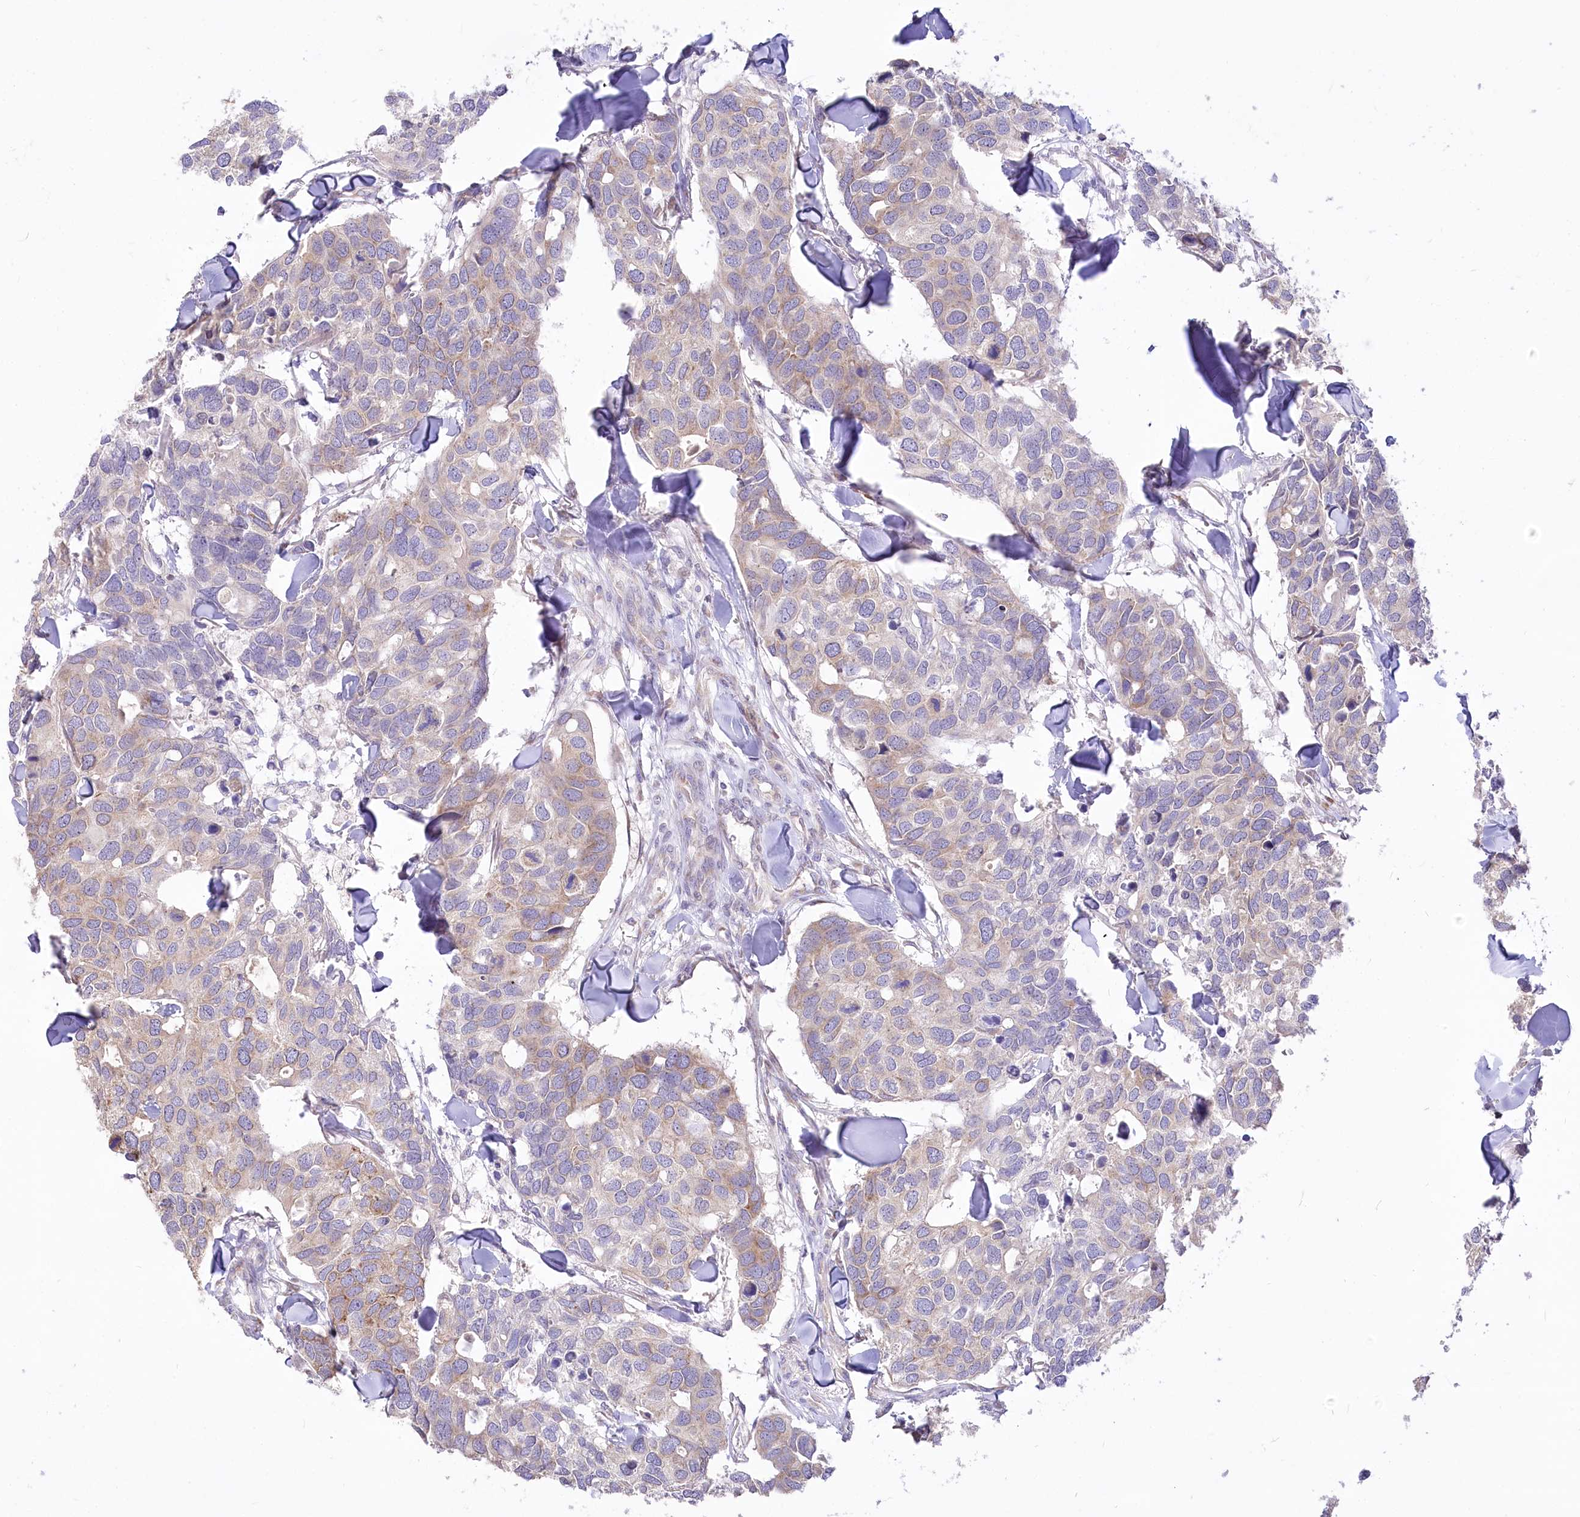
{"staining": {"intensity": "weak", "quantity": "25%-75%", "location": "cytoplasmic/membranous"}, "tissue": "breast cancer", "cell_type": "Tumor cells", "image_type": "cancer", "snomed": [{"axis": "morphology", "description": "Duct carcinoma"}, {"axis": "topography", "description": "Breast"}], "caption": "Brown immunohistochemical staining in breast cancer reveals weak cytoplasmic/membranous positivity in approximately 25%-75% of tumor cells.", "gene": "STT3B", "patient": {"sex": "female", "age": 83}}